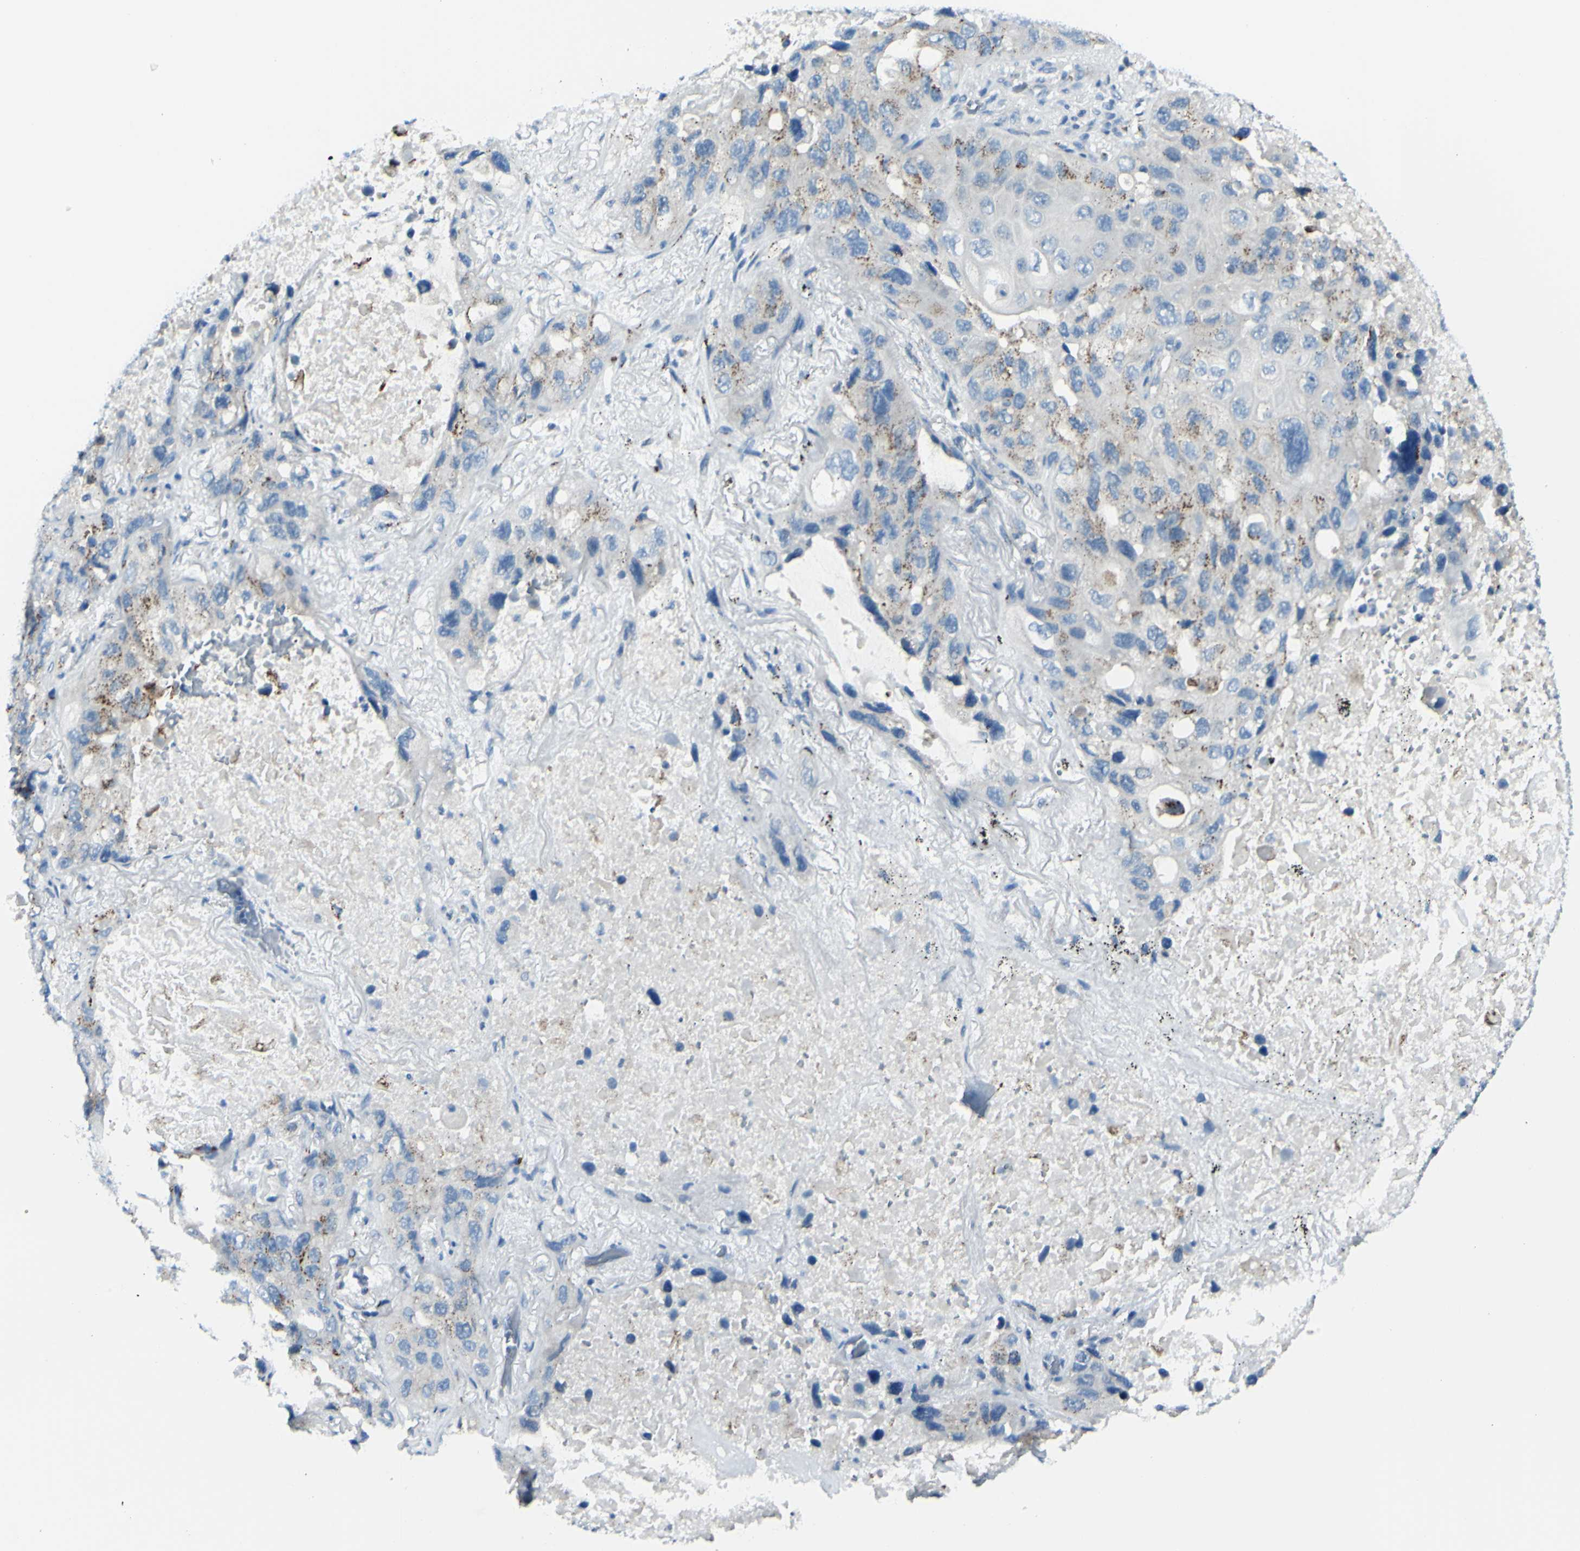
{"staining": {"intensity": "weak", "quantity": "25%-75%", "location": "cytoplasmic/membranous"}, "tissue": "lung cancer", "cell_type": "Tumor cells", "image_type": "cancer", "snomed": [{"axis": "morphology", "description": "Squamous cell carcinoma, NOS"}, {"axis": "topography", "description": "Lung"}], "caption": "Squamous cell carcinoma (lung) was stained to show a protein in brown. There is low levels of weak cytoplasmic/membranous staining in about 25%-75% of tumor cells.", "gene": "B4GALT1", "patient": {"sex": "female", "age": 73}}